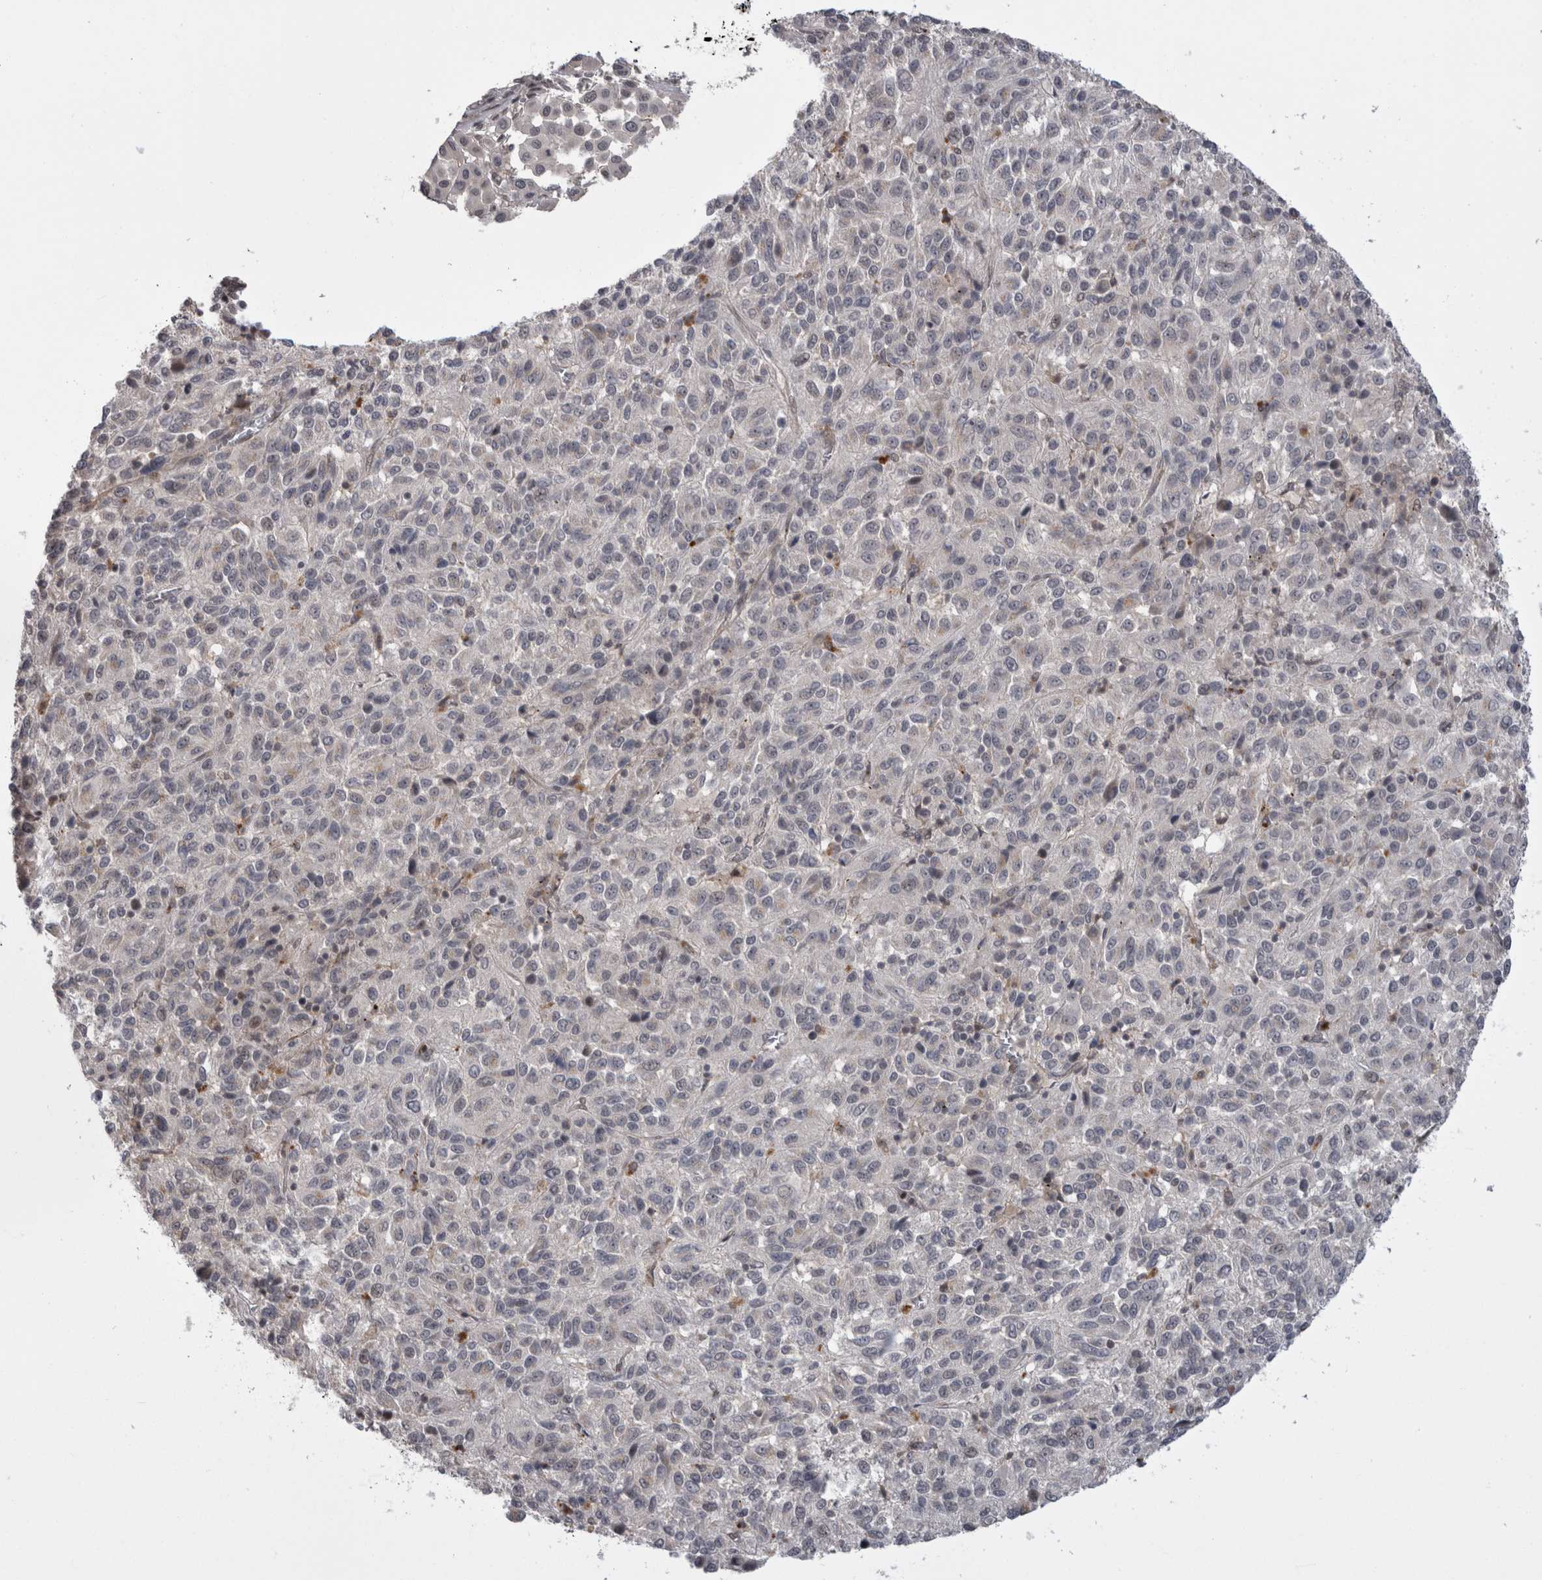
{"staining": {"intensity": "negative", "quantity": "none", "location": "none"}, "tissue": "melanoma", "cell_type": "Tumor cells", "image_type": "cancer", "snomed": [{"axis": "morphology", "description": "Malignant melanoma, Metastatic site"}, {"axis": "topography", "description": "Lung"}], "caption": "IHC image of malignant melanoma (metastatic site) stained for a protein (brown), which reveals no positivity in tumor cells.", "gene": "MTBP", "patient": {"sex": "male", "age": 64}}